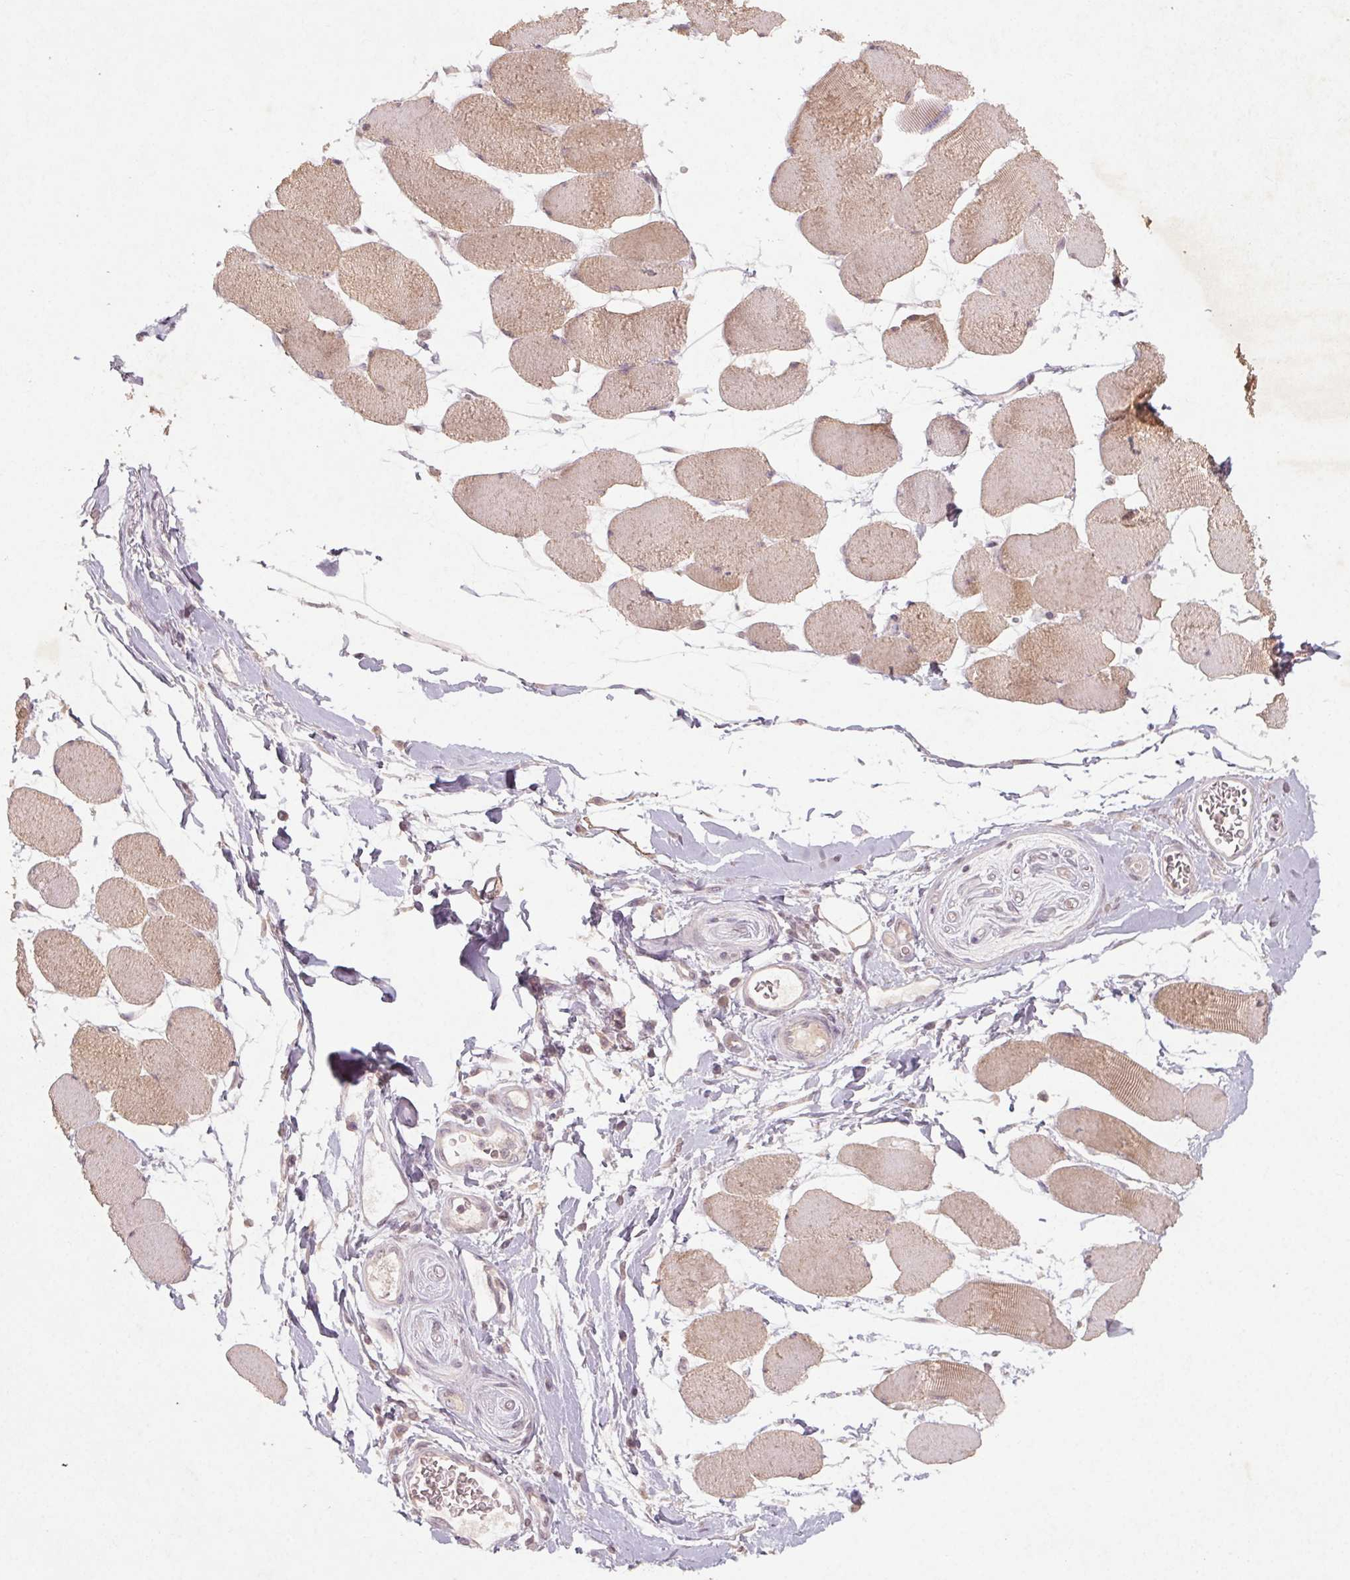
{"staining": {"intensity": "weak", "quantity": "25%-75%", "location": "cytoplasmic/membranous"}, "tissue": "skeletal muscle", "cell_type": "Myocytes", "image_type": "normal", "snomed": [{"axis": "morphology", "description": "Normal tissue, NOS"}, {"axis": "topography", "description": "Skeletal muscle"}], "caption": "IHC staining of benign skeletal muscle, which reveals low levels of weak cytoplasmic/membranous staining in about 25%-75% of myocytes indicating weak cytoplasmic/membranous protein expression. The staining was performed using DAB (brown) for protein detection and nuclei were counterstained in hematoxylin (blue).", "gene": "ENSG00000255641", "patient": {"sex": "female", "age": 75}}